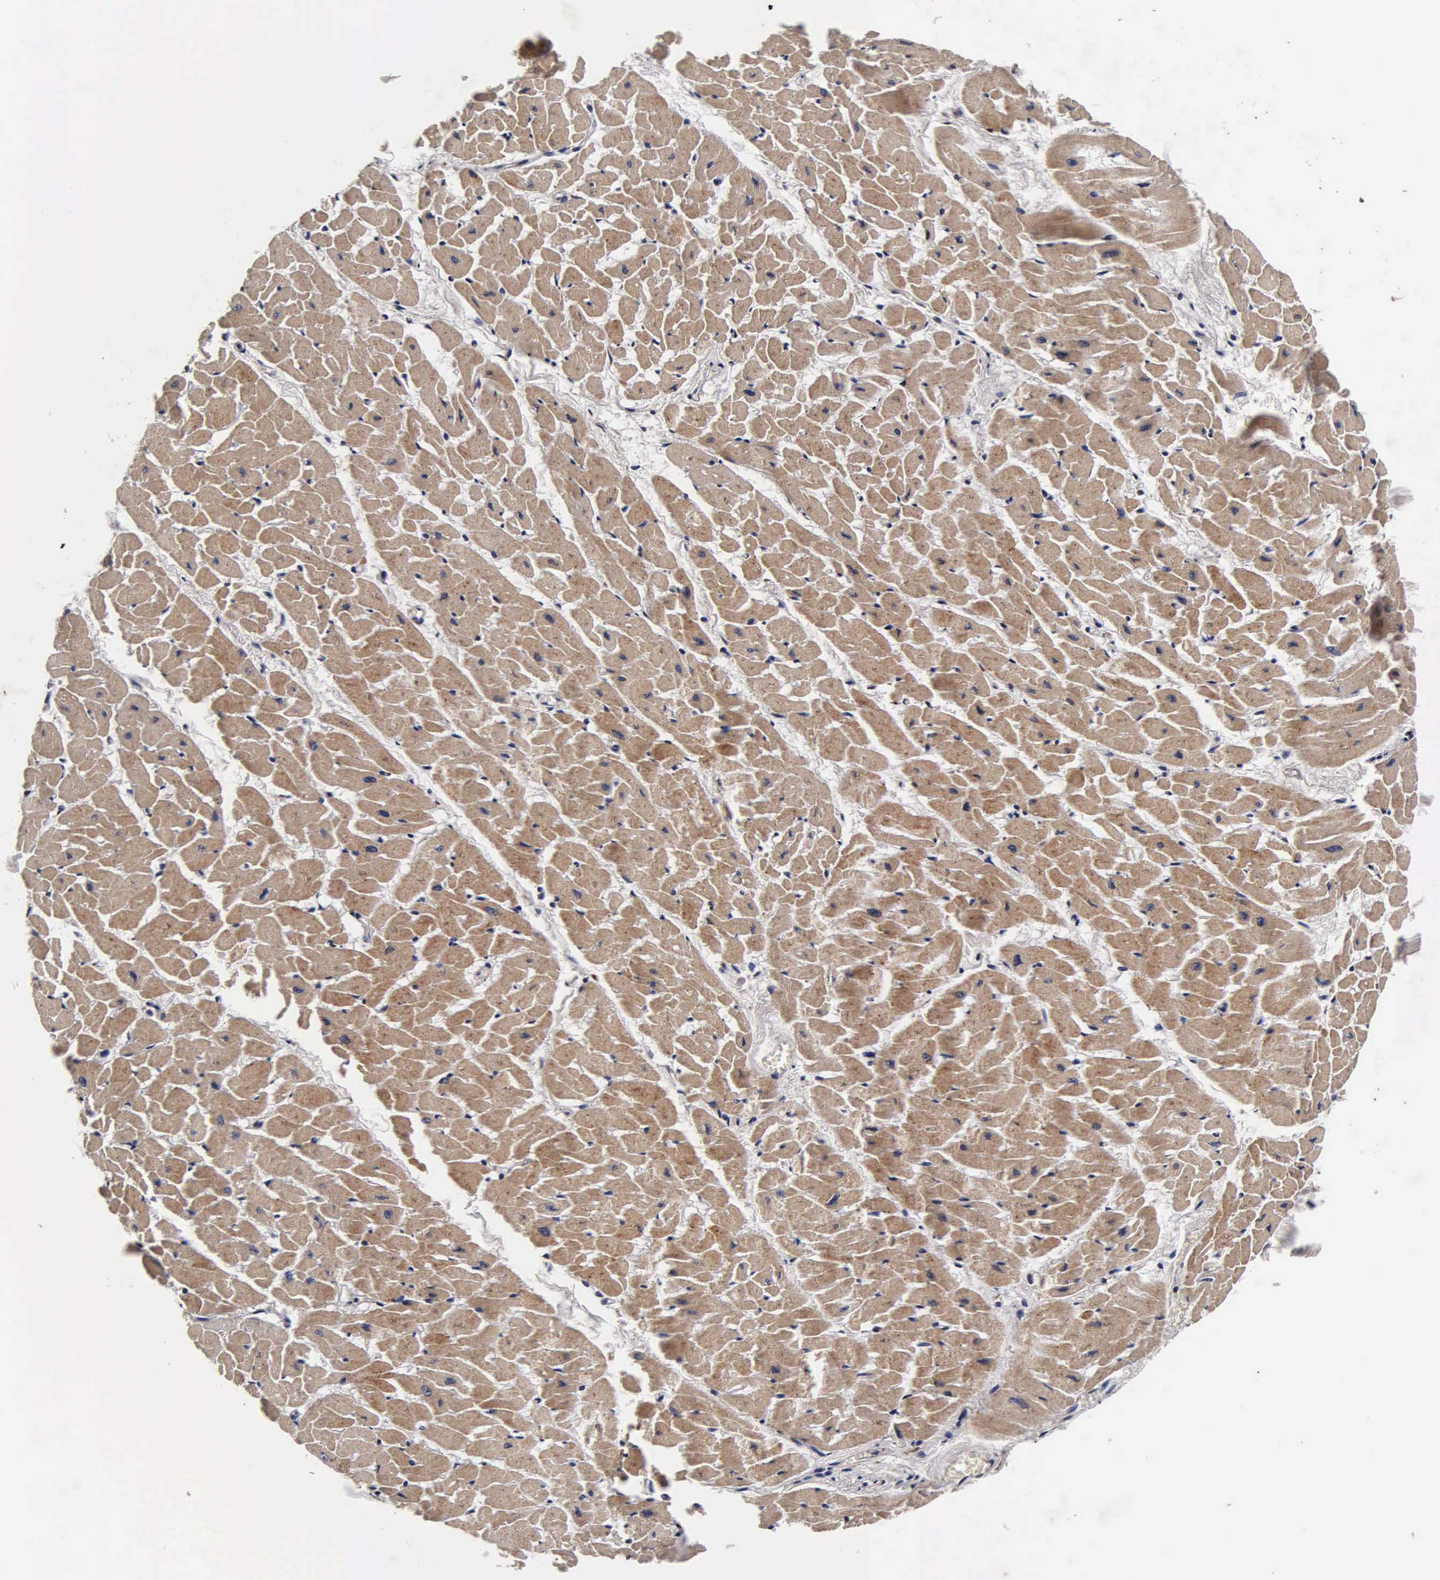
{"staining": {"intensity": "strong", "quantity": ">75%", "location": "cytoplasmic/membranous"}, "tissue": "heart muscle", "cell_type": "Cardiomyocytes", "image_type": "normal", "snomed": [{"axis": "morphology", "description": "Normal tissue, NOS"}, {"axis": "topography", "description": "Heart"}], "caption": "Strong cytoplasmic/membranous expression is seen in approximately >75% of cardiomyocytes in unremarkable heart muscle. (DAB IHC, brown staining for protein, blue staining for nuclei).", "gene": "CST3", "patient": {"sex": "female", "age": 19}}